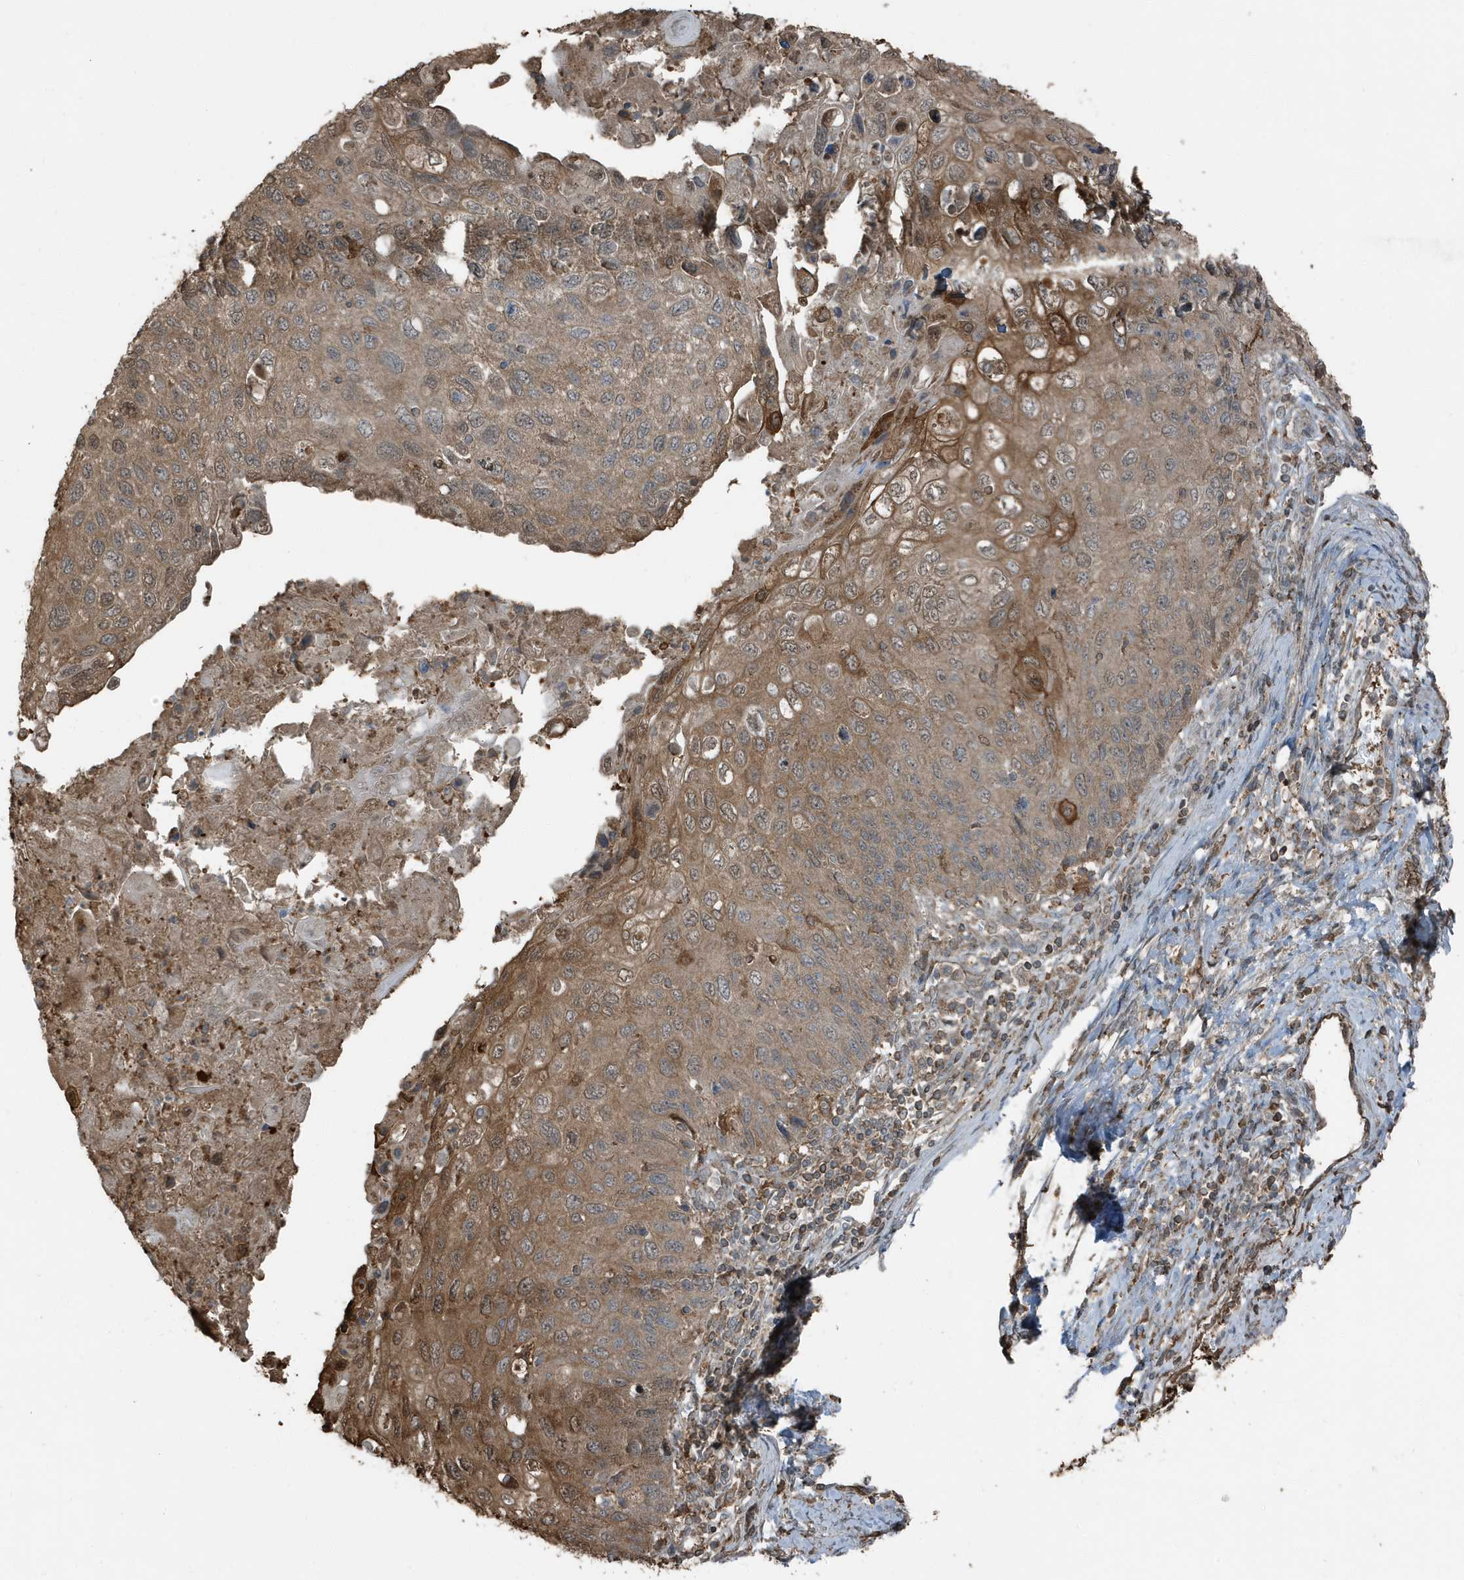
{"staining": {"intensity": "moderate", "quantity": ">75%", "location": "cytoplasmic/membranous"}, "tissue": "cervical cancer", "cell_type": "Tumor cells", "image_type": "cancer", "snomed": [{"axis": "morphology", "description": "Squamous cell carcinoma, NOS"}, {"axis": "topography", "description": "Cervix"}], "caption": "Immunohistochemistry of cervical cancer displays medium levels of moderate cytoplasmic/membranous staining in approximately >75% of tumor cells.", "gene": "AZI2", "patient": {"sex": "female", "age": 70}}